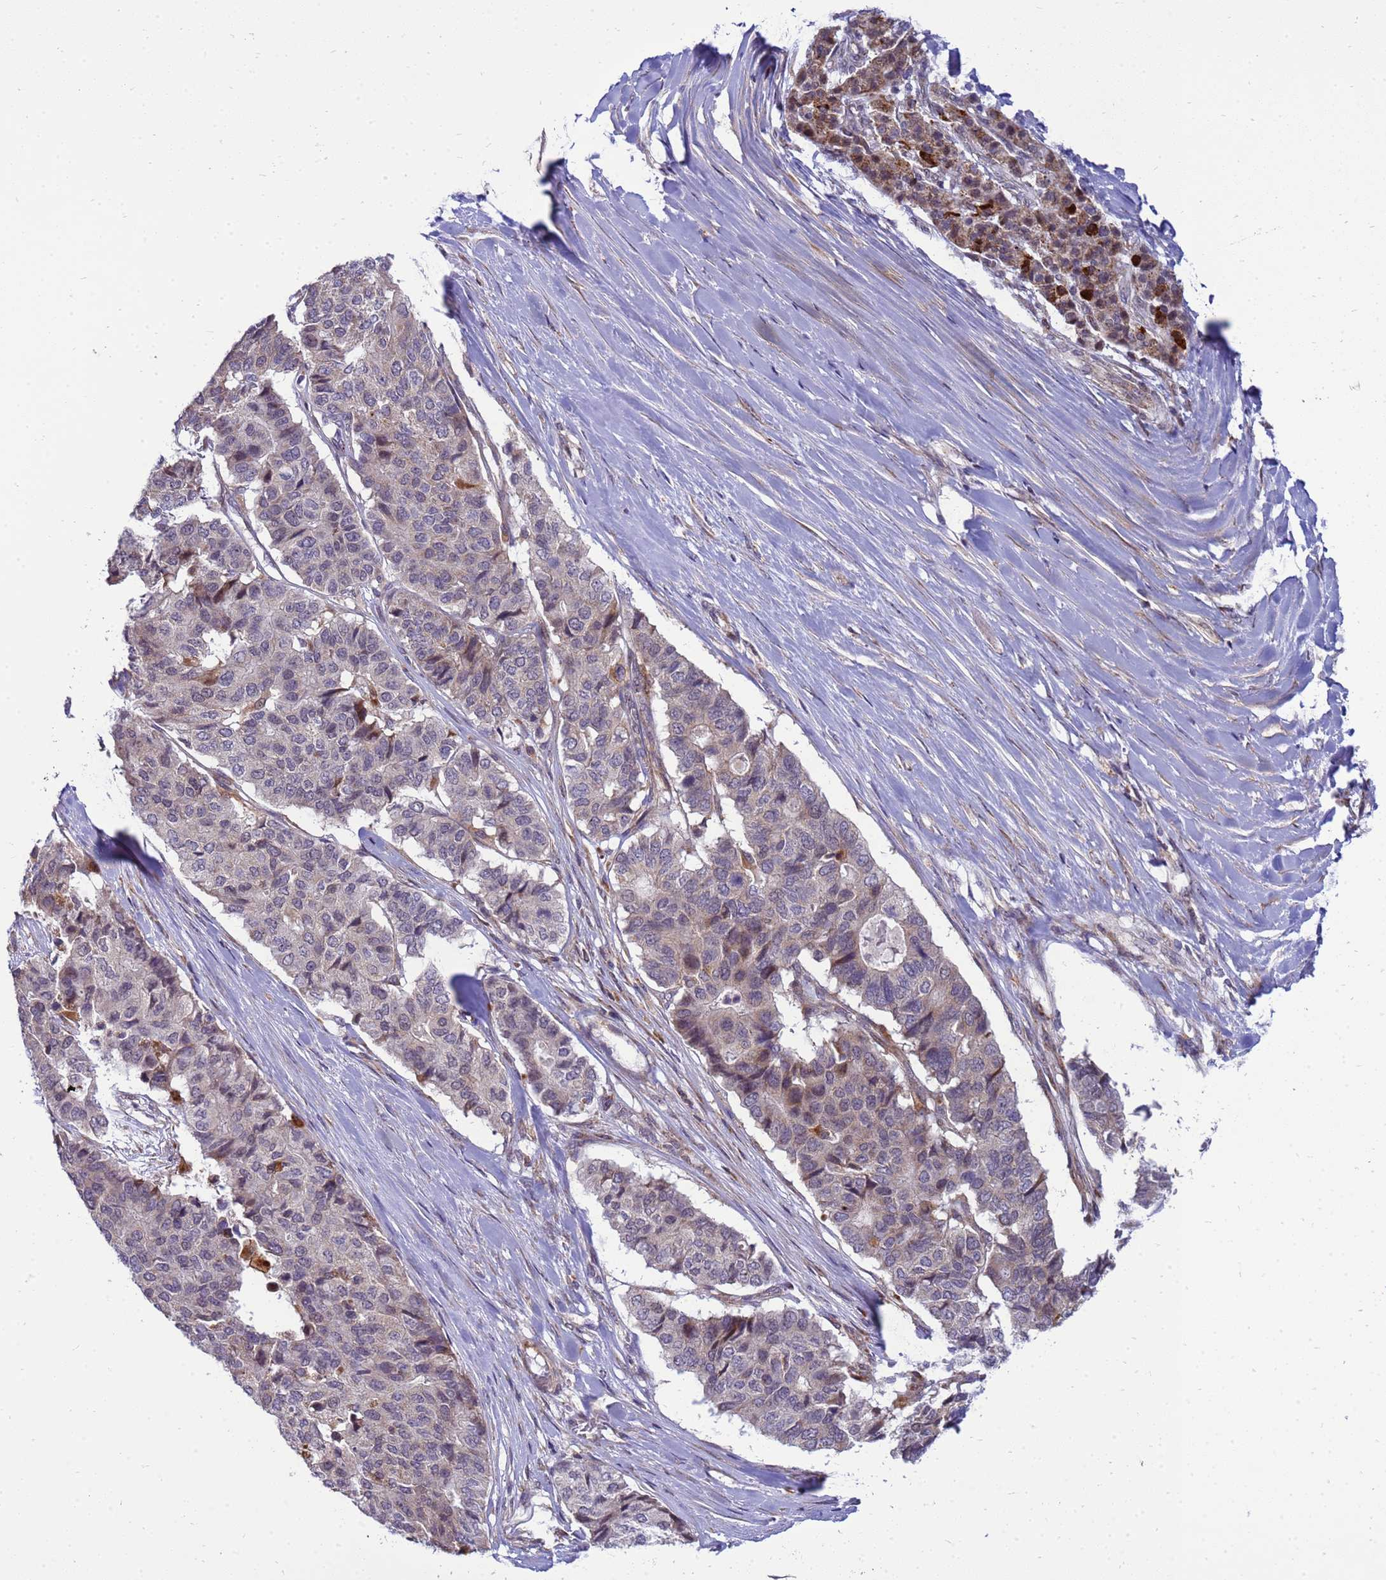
{"staining": {"intensity": "weak", "quantity": "25%-75%", "location": "cytoplasmic/membranous"}, "tissue": "pancreatic cancer", "cell_type": "Tumor cells", "image_type": "cancer", "snomed": [{"axis": "morphology", "description": "Adenocarcinoma, NOS"}, {"axis": "topography", "description": "Pancreas"}], "caption": "Adenocarcinoma (pancreatic) tissue reveals weak cytoplasmic/membranous staining in approximately 25%-75% of tumor cells", "gene": "C12orf43", "patient": {"sex": "male", "age": 50}}